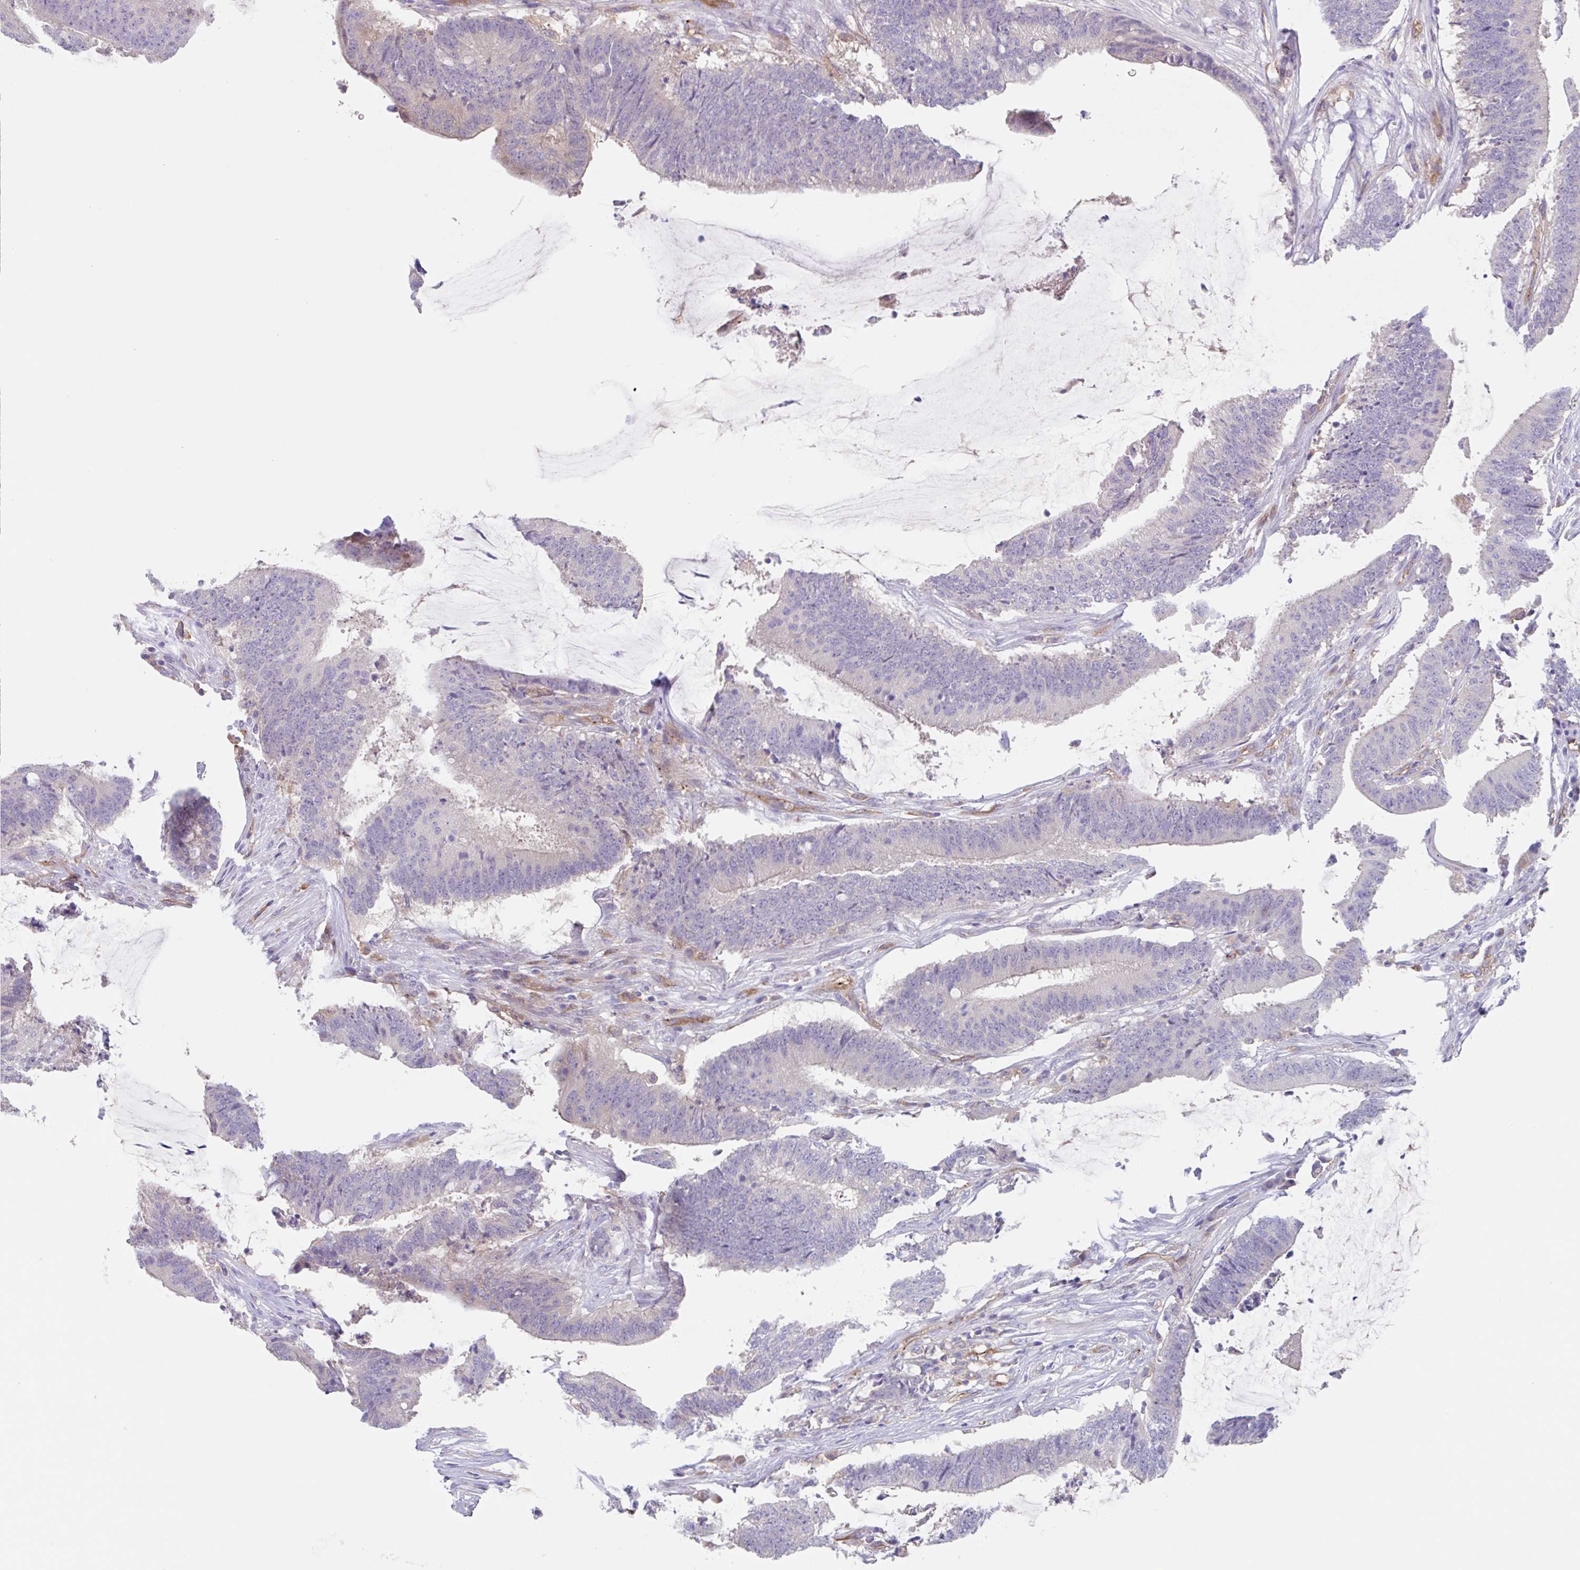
{"staining": {"intensity": "negative", "quantity": "none", "location": "none"}, "tissue": "colorectal cancer", "cell_type": "Tumor cells", "image_type": "cancer", "snomed": [{"axis": "morphology", "description": "Adenocarcinoma, NOS"}, {"axis": "topography", "description": "Colon"}], "caption": "Immunohistochemistry histopathology image of colorectal cancer stained for a protein (brown), which displays no staining in tumor cells.", "gene": "EHD4", "patient": {"sex": "female", "age": 43}}